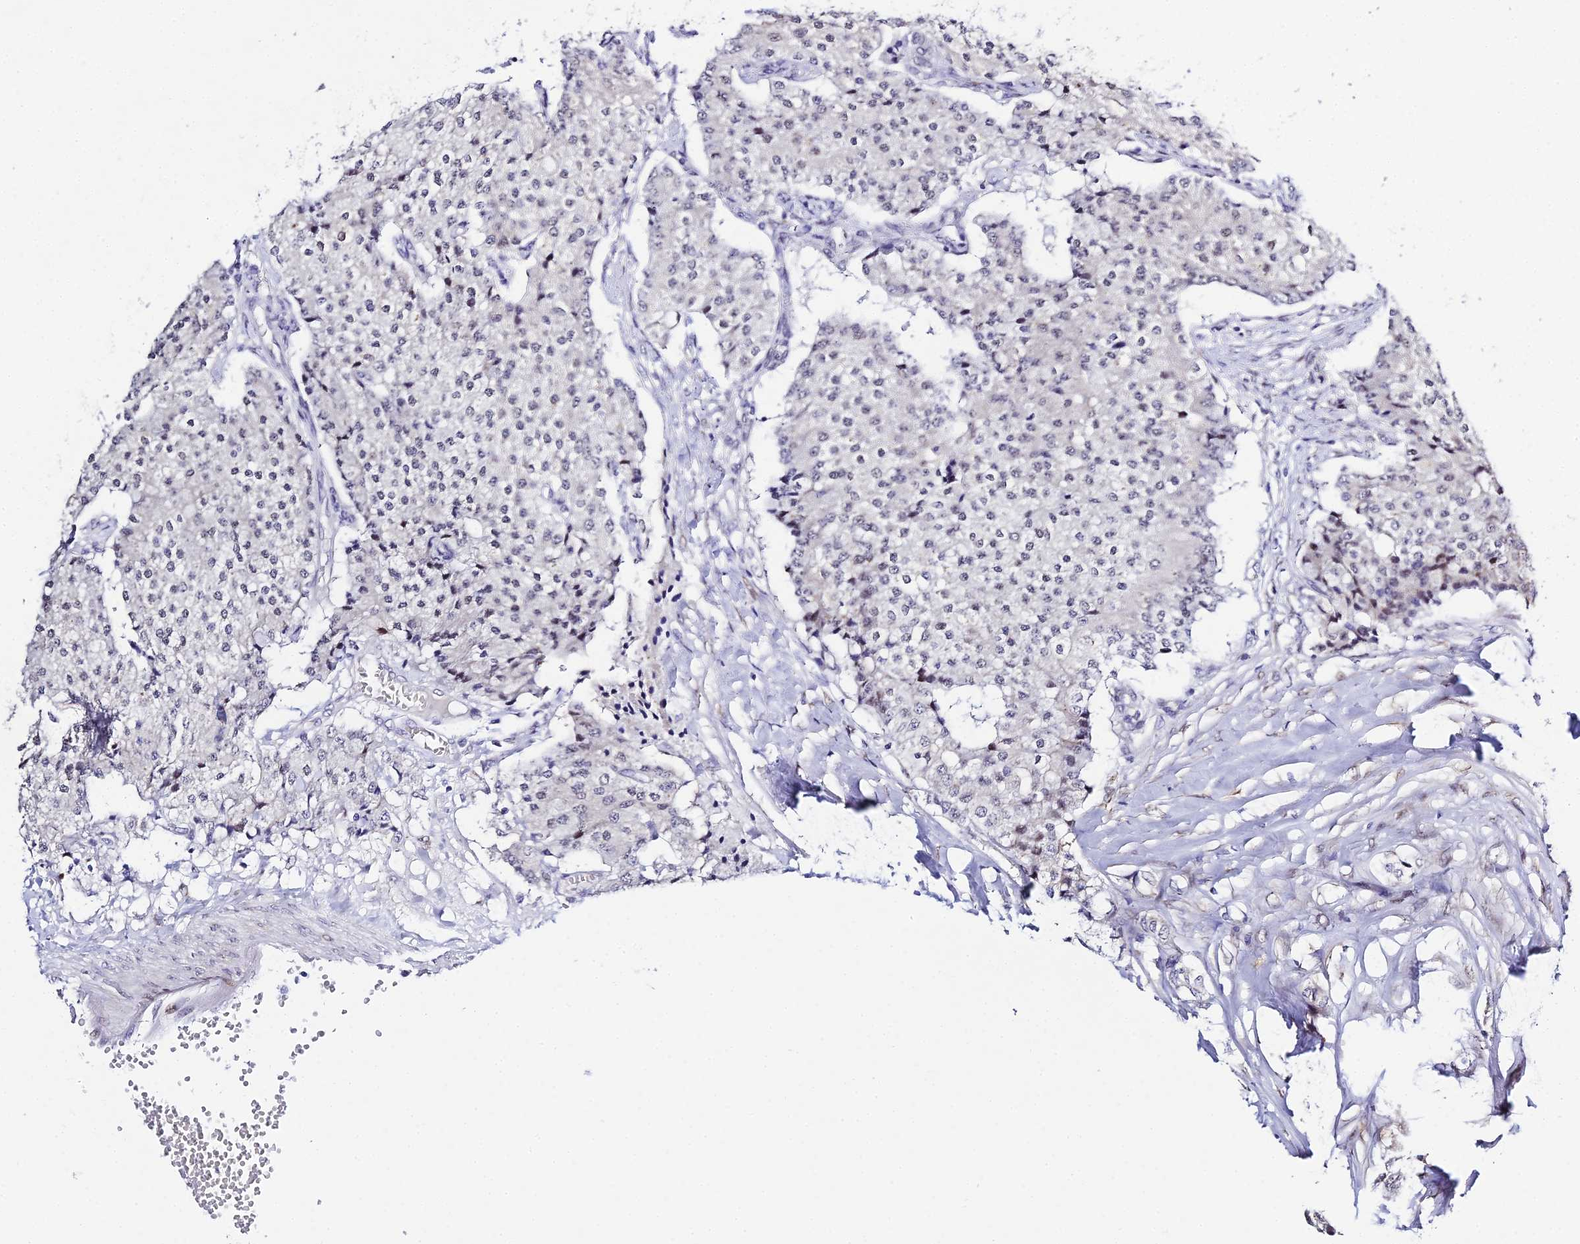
{"staining": {"intensity": "weak", "quantity": "<25%", "location": "nuclear"}, "tissue": "carcinoid", "cell_type": "Tumor cells", "image_type": "cancer", "snomed": [{"axis": "morphology", "description": "Carcinoid, malignant, NOS"}, {"axis": "topography", "description": "Colon"}], "caption": "Human carcinoid stained for a protein using immunohistochemistry exhibits no staining in tumor cells.", "gene": "POFUT2", "patient": {"sex": "female", "age": 52}}